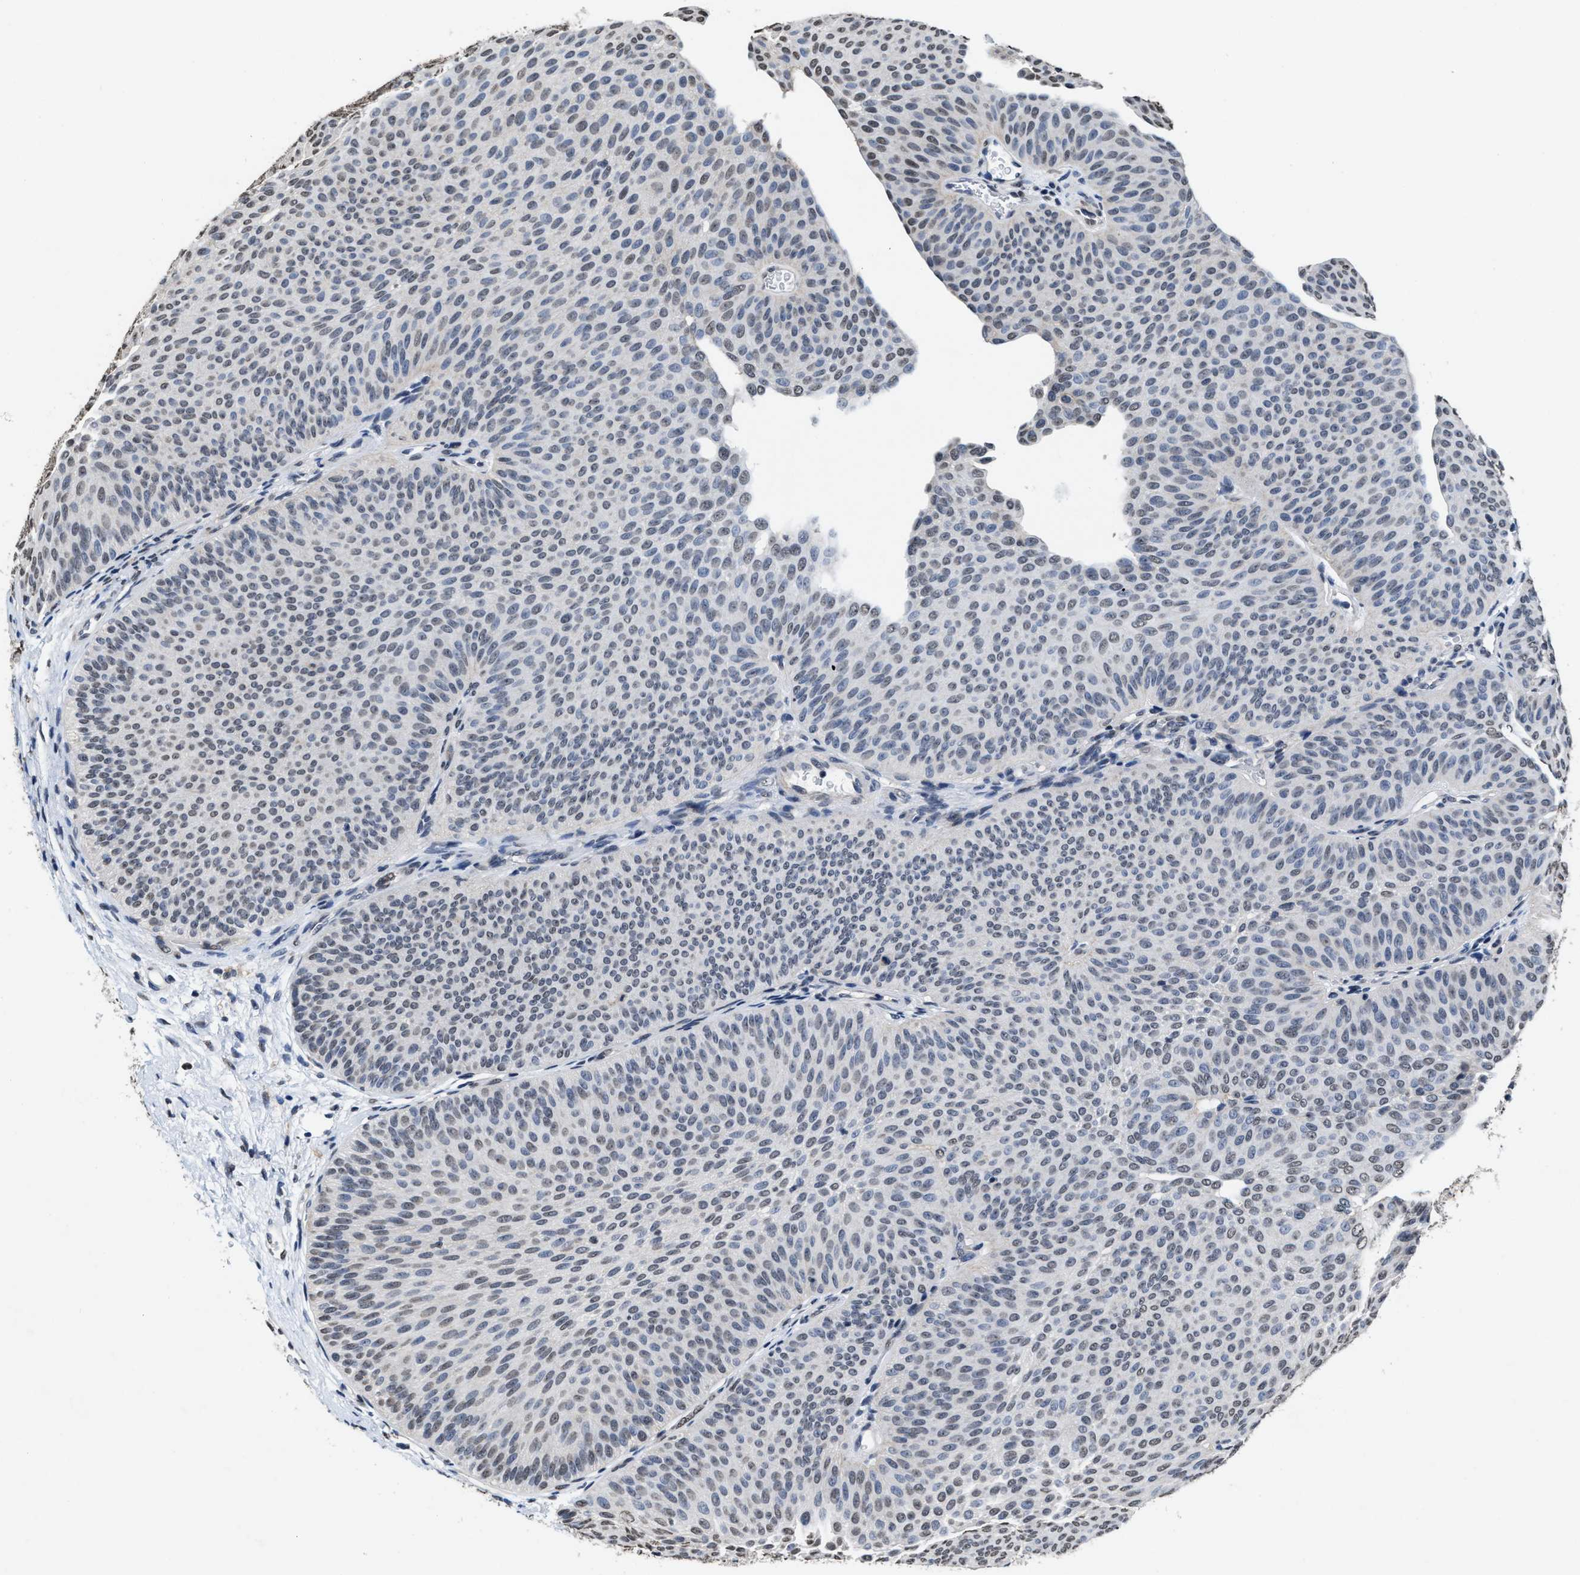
{"staining": {"intensity": "weak", "quantity": "25%-75%", "location": "nuclear"}, "tissue": "urothelial cancer", "cell_type": "Tumor cells", "image_type": "cancer", "snomed": [{"axis": "morphology", "description": "Urothelial carcinoma, Low grade"}, {"axis": "topography", "description": "Urinary bladder"}], "caption": "Tumor cells reveal low levels of weak nuclear positivity in about 25%-75% of cells in human urothelial cancer.", "gene": "SUPT16H", "patient": {"sex": "female", "age": 60}}